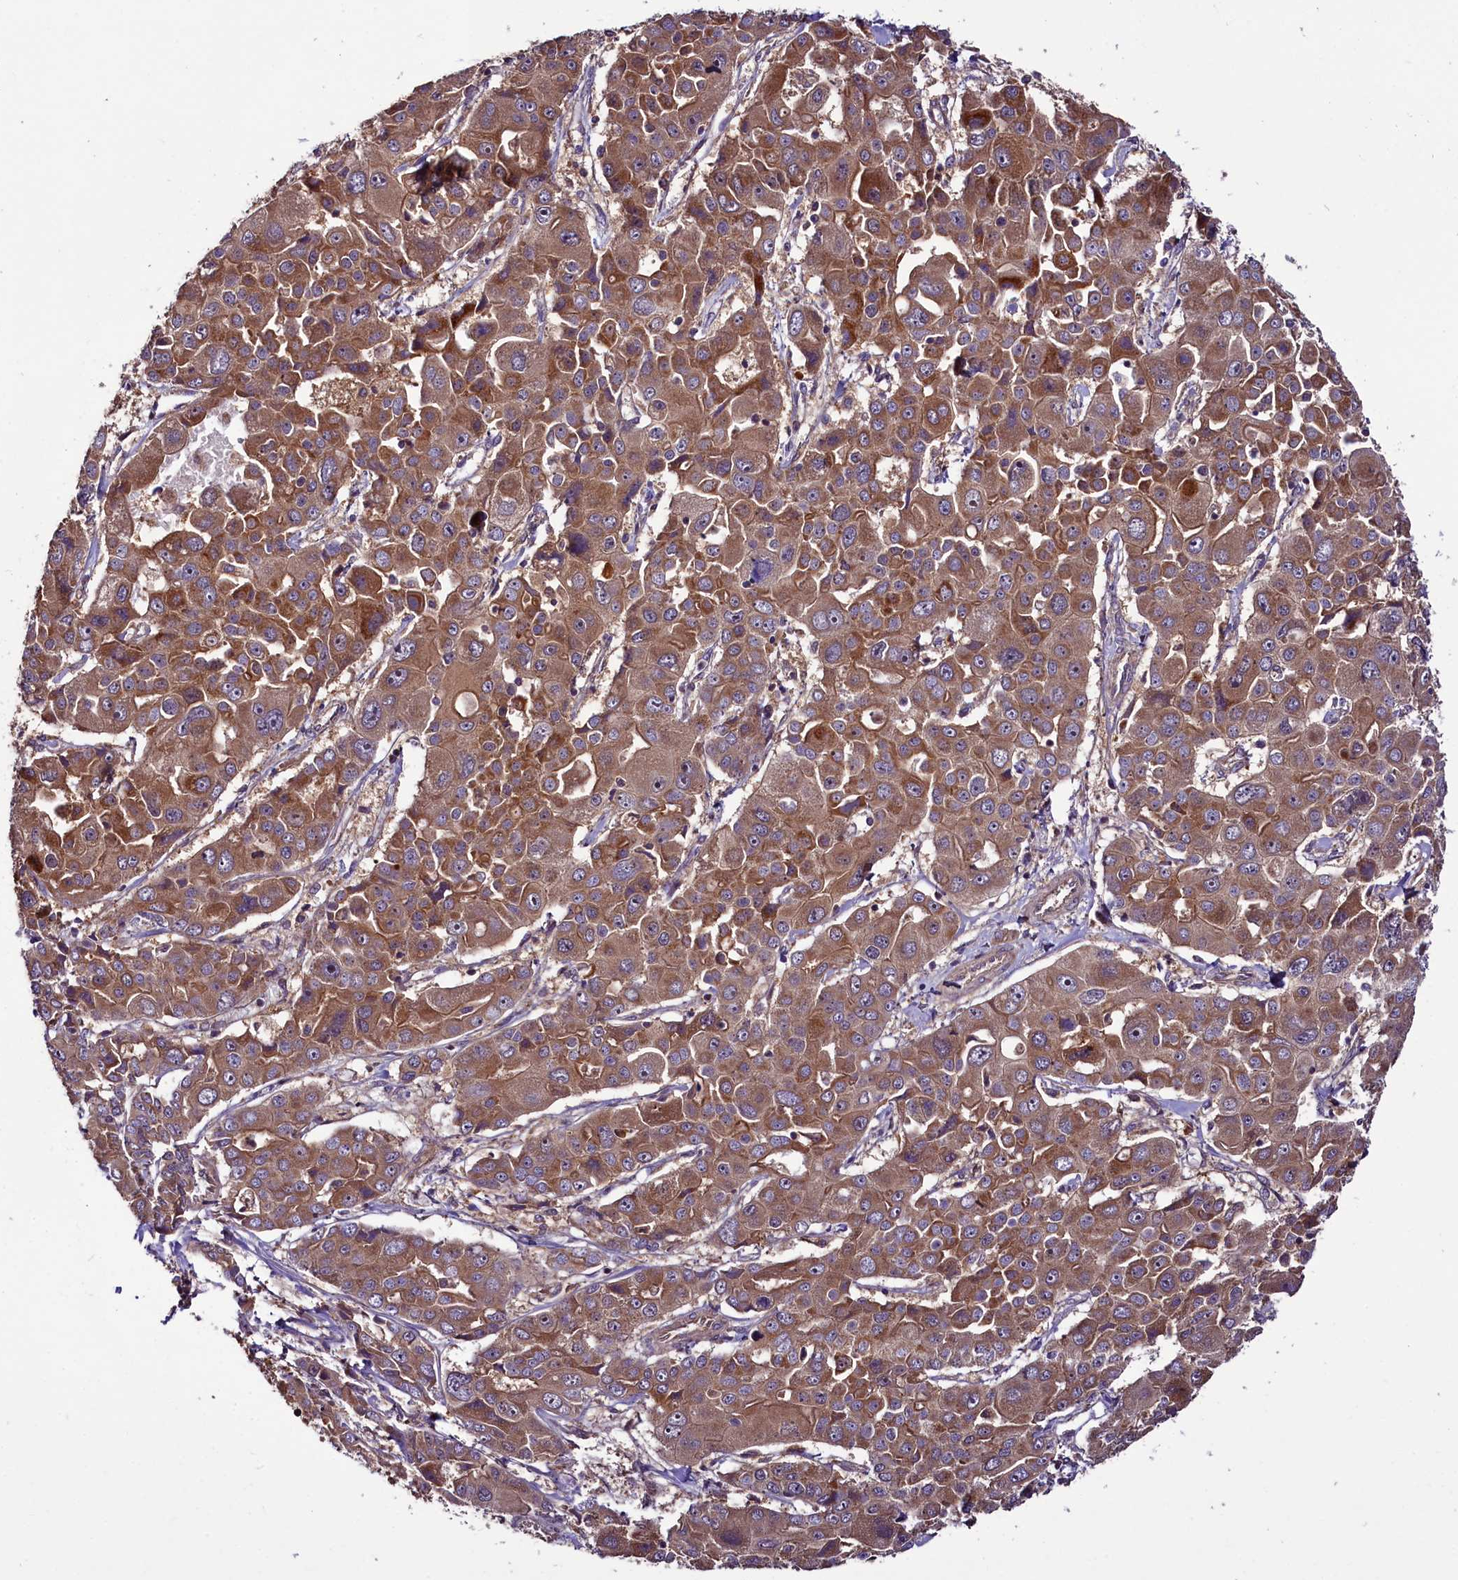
{"staining": {"intensity": "moderate", "quantity": ">75%", "location": "cytoplasmic/membranous"}, "tissue": "liver cancer", "cell_type": "Tumor cells", "image_type": "cancer", "snomed": [{"axis": "morphology", "description": "Cholangiocarcinoma"}, {"axis": "topography", "description": "Liver"}], "caption": "Immunohistochemistry (IHC) micrograph of neoplastic tissue: liver cancer stained using immunohistochemistry demonstrates medium levels of moderate protein expression localized specifically in the cytoplasmic/membranous of tumor cells, appearing as a cytoplasmic/membranous brown color.", "gene": "RPUSD2", "patient": {"sex": "male", "age": 67}}